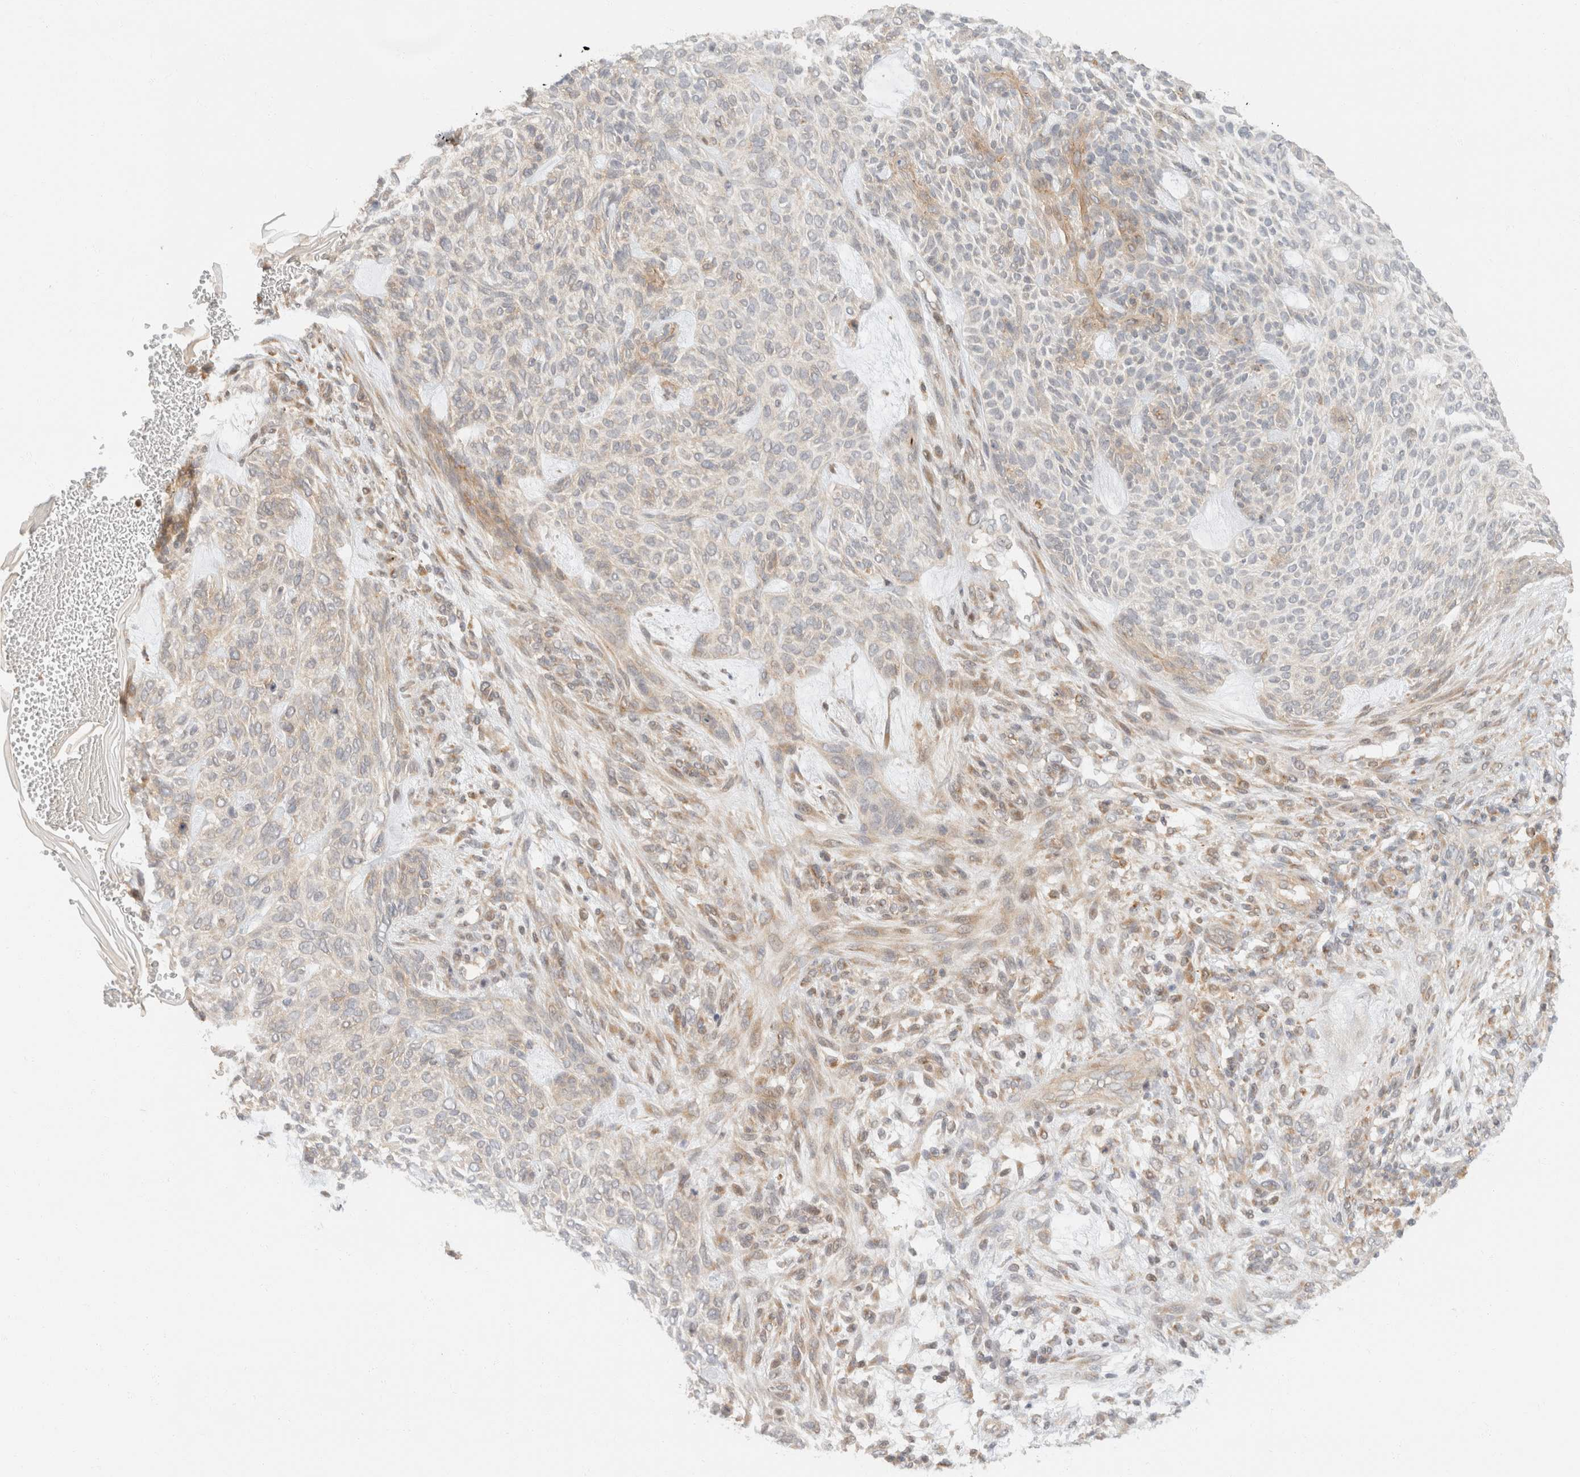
{"staining": {"intensity": "weak", "quantity": "<25%", "location": "cytoplasmic/membranous"}, "tissue": "skin cancer", "cell_type": "Tumor cells", "image_type": "cancer", "snomed": [{"axis": "morphology", "description": "Basal cell carcinoma"}, {"axis": "topography", "description": "Skin"}], "caption": "IHC histopathology image of neoplastic tissue: human basal cell carcinoma (skin) stained with DAB (3,3'-diaminobenzidine) shows no significant protein staining in tumor cells.", "gene": "TACC1", "patient": {"sex": "male", "age": 55}}